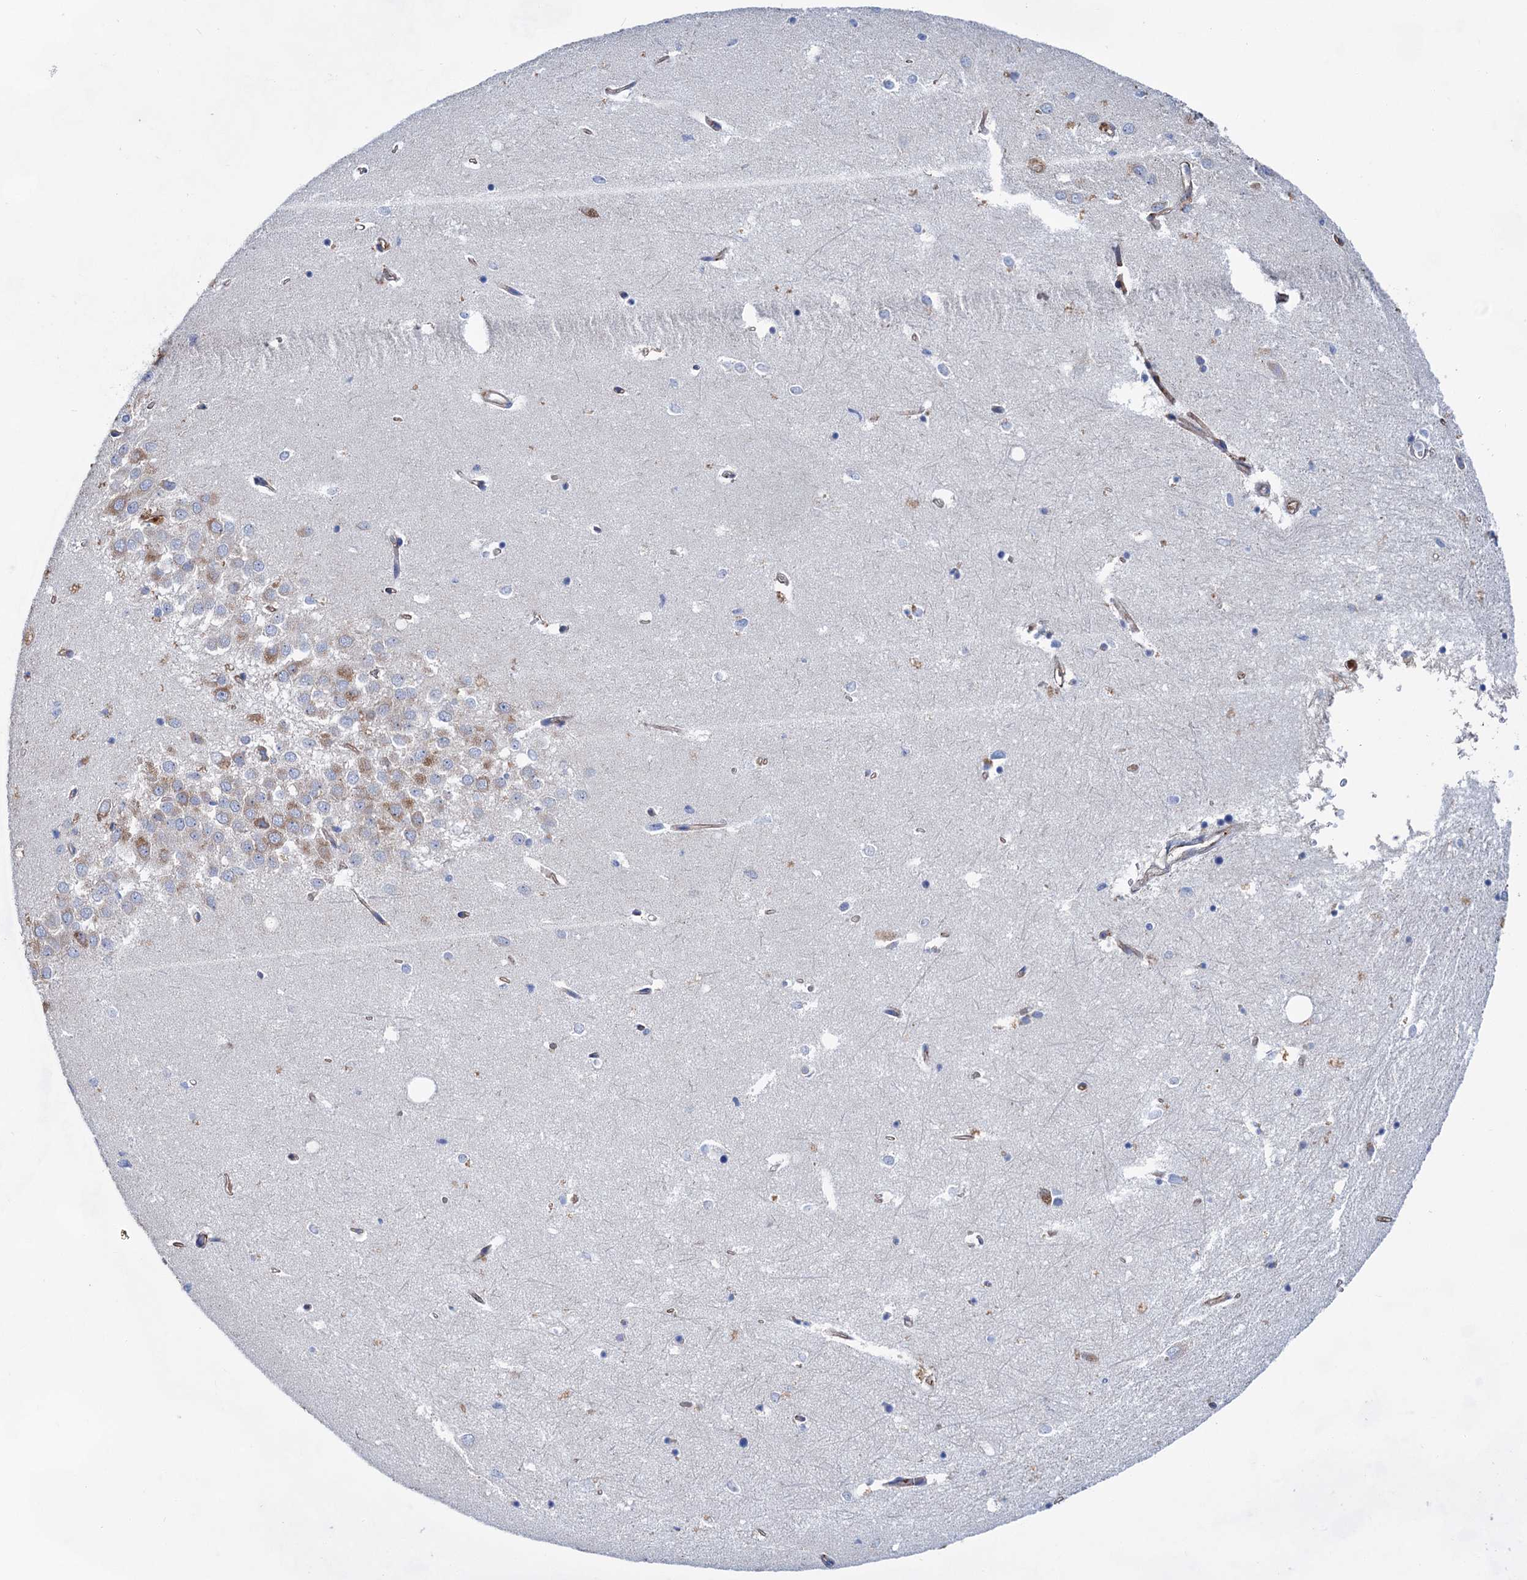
{"staining": {"intensity": "weak", "quantity": "<25%", "location": "cytoplasmic/membranous"}, "tissue": "hippocampus", "cell_type": "Glial cells", "image_type": "normal", "snomed": [{"axis": "morphology", "description": "Normal tissue, NOS"}, {"axis": "topography", "description": "Hippocampus"}], "caption": "IHC micrograph of benign human hippocampus stained for a protein (brown), which demonstrates no staining in glial cells.", "gene": "GPR155", "patient": {"sex": "female", "age": 64}}